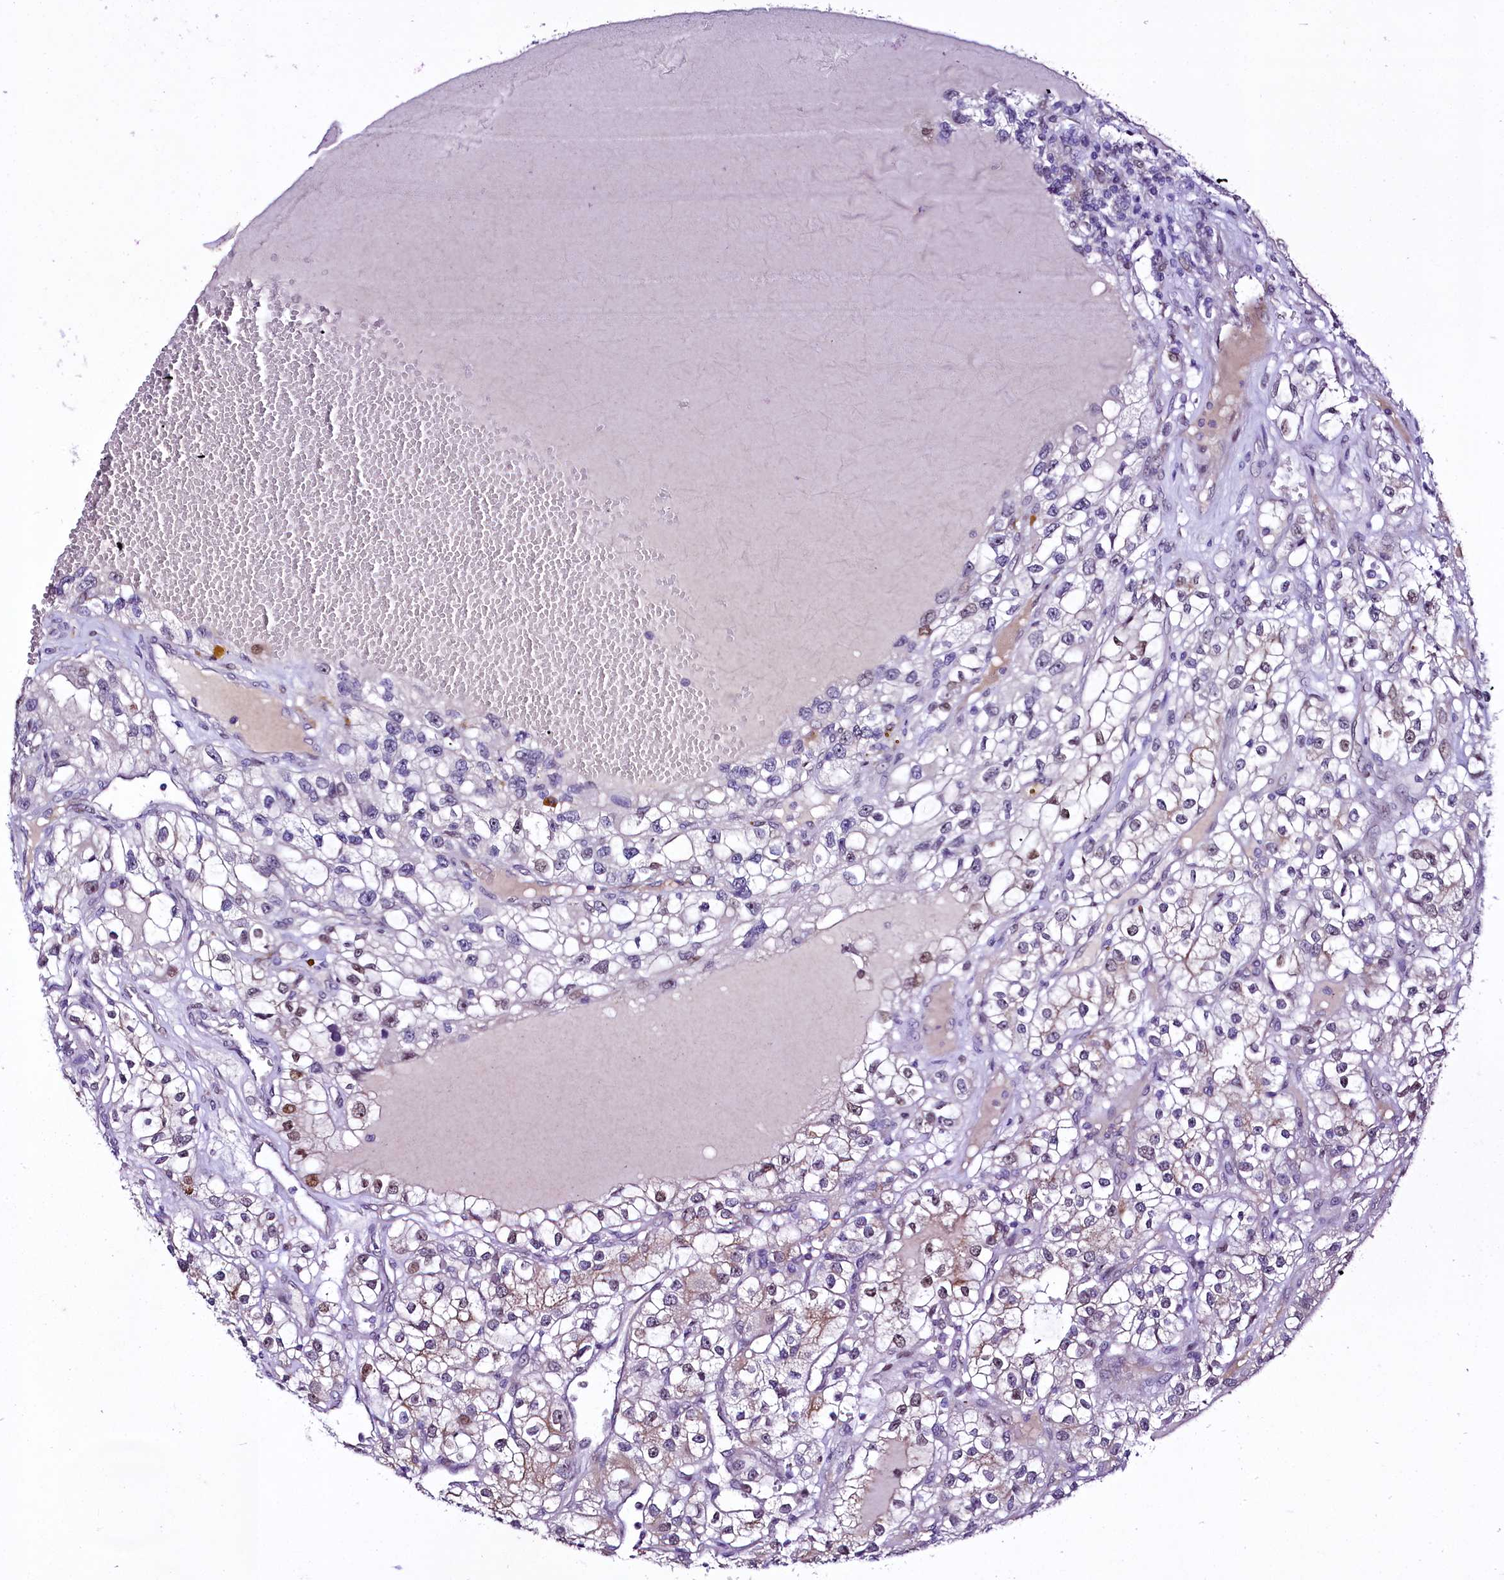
{"staining": {"intensity": "moderate", "quantity": "<25%", "location": "nuclear"}, "tissue": "renal cancer", "cell_type": "Tumor cells", "image_type": "cancer", "snomed": [{"axis": "morphology", "description": "Adenocarcinoma, NOS"}, {"axis": "topography", "description": "Kidney"}], "caption": "Human renal cancer stained with a brown dye demonstrates moderate nuclear positive staining in about <25% of tumor cells.", "gene": "LEUTX", "patient": {"sex": "female", "age": 57}}